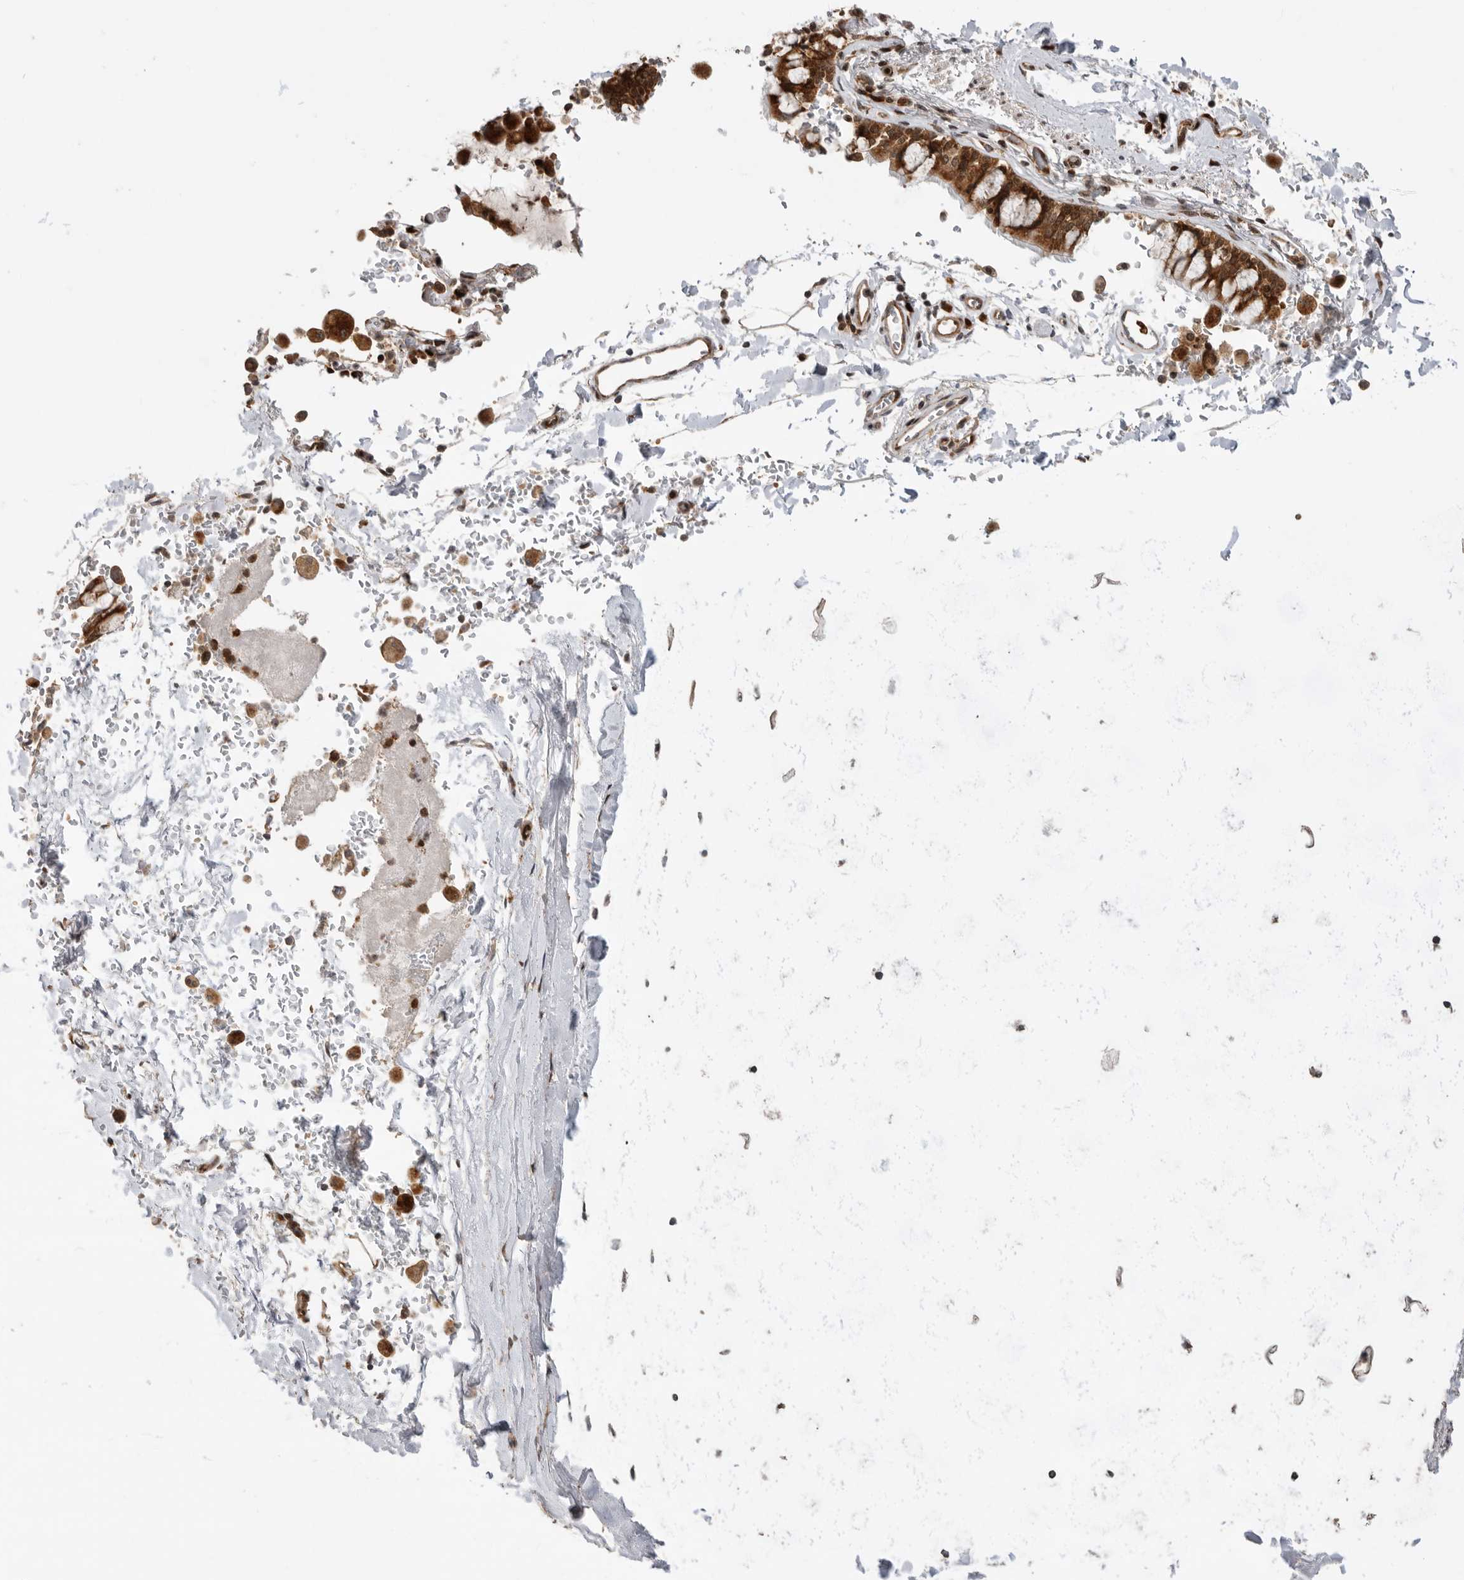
{"staining": {"intensity": "moderate", "quantity": ">75%", "location": "cytoplasmic/membranous"}, "tissue": "bronchus", "cell_type": "Respiratory epithelial cells", "image_type": "normal", "snomed": [{"axis": "morphology", "description": "Normal tissue, NOS"}, {"axis": "morphology", "description": "Inflammation, NOS"}, {"axis": "topography", "description": "Cartilage tissue"}, {"axis": "topography", "description": "Bronchus"}, {"axis": "topography", "description": "Lung"}], "caption": "The image shows a brown stain indicating the presence of a protein in the cytoplasmic/membranous of respiratory epithelial cells in bronchus.", "gene": "FZD3", "patient": {"sex": "female", "age": 64}}